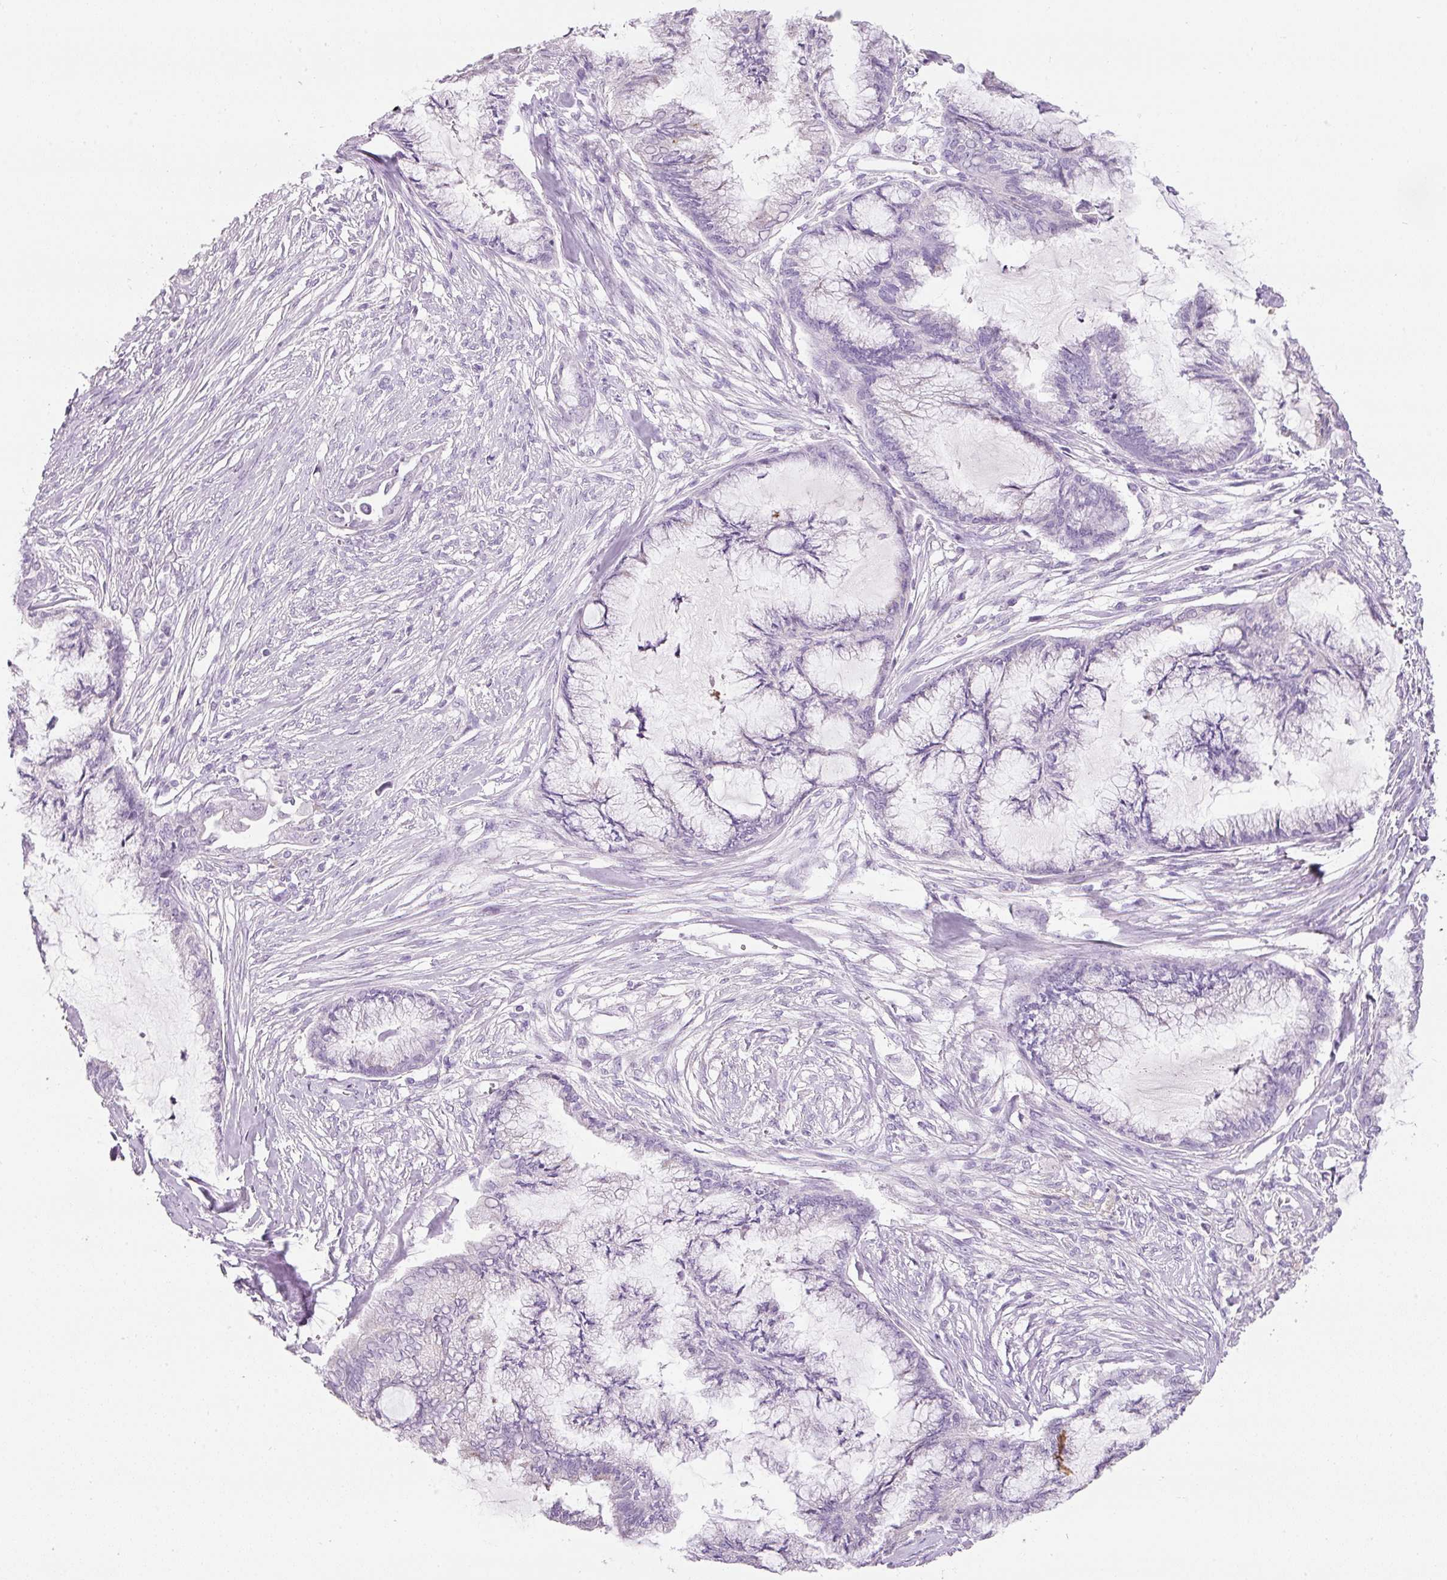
{"staining": {"intensity": "negative", "quantity": "none", "location": "none"}, "tissue": "endometrial cancer", "cell_type": "Tumor cells", "image_type": "cancer", "snomed": [{"axis": "morphology", "description": "Adenocarcinoma, NOS"}, {"axis": "topography", "description": "Endometrium"}], "caption": "This image is of endometrial cancer (adenocarcinoma) stained with immunohistochemistry (IHC) to label a protein in brown with the nuclei are counter-stained blue. There is no positivity in tumor cells.", "gene": "DNM1", "patient": {"sex": "female", "age": 86}}